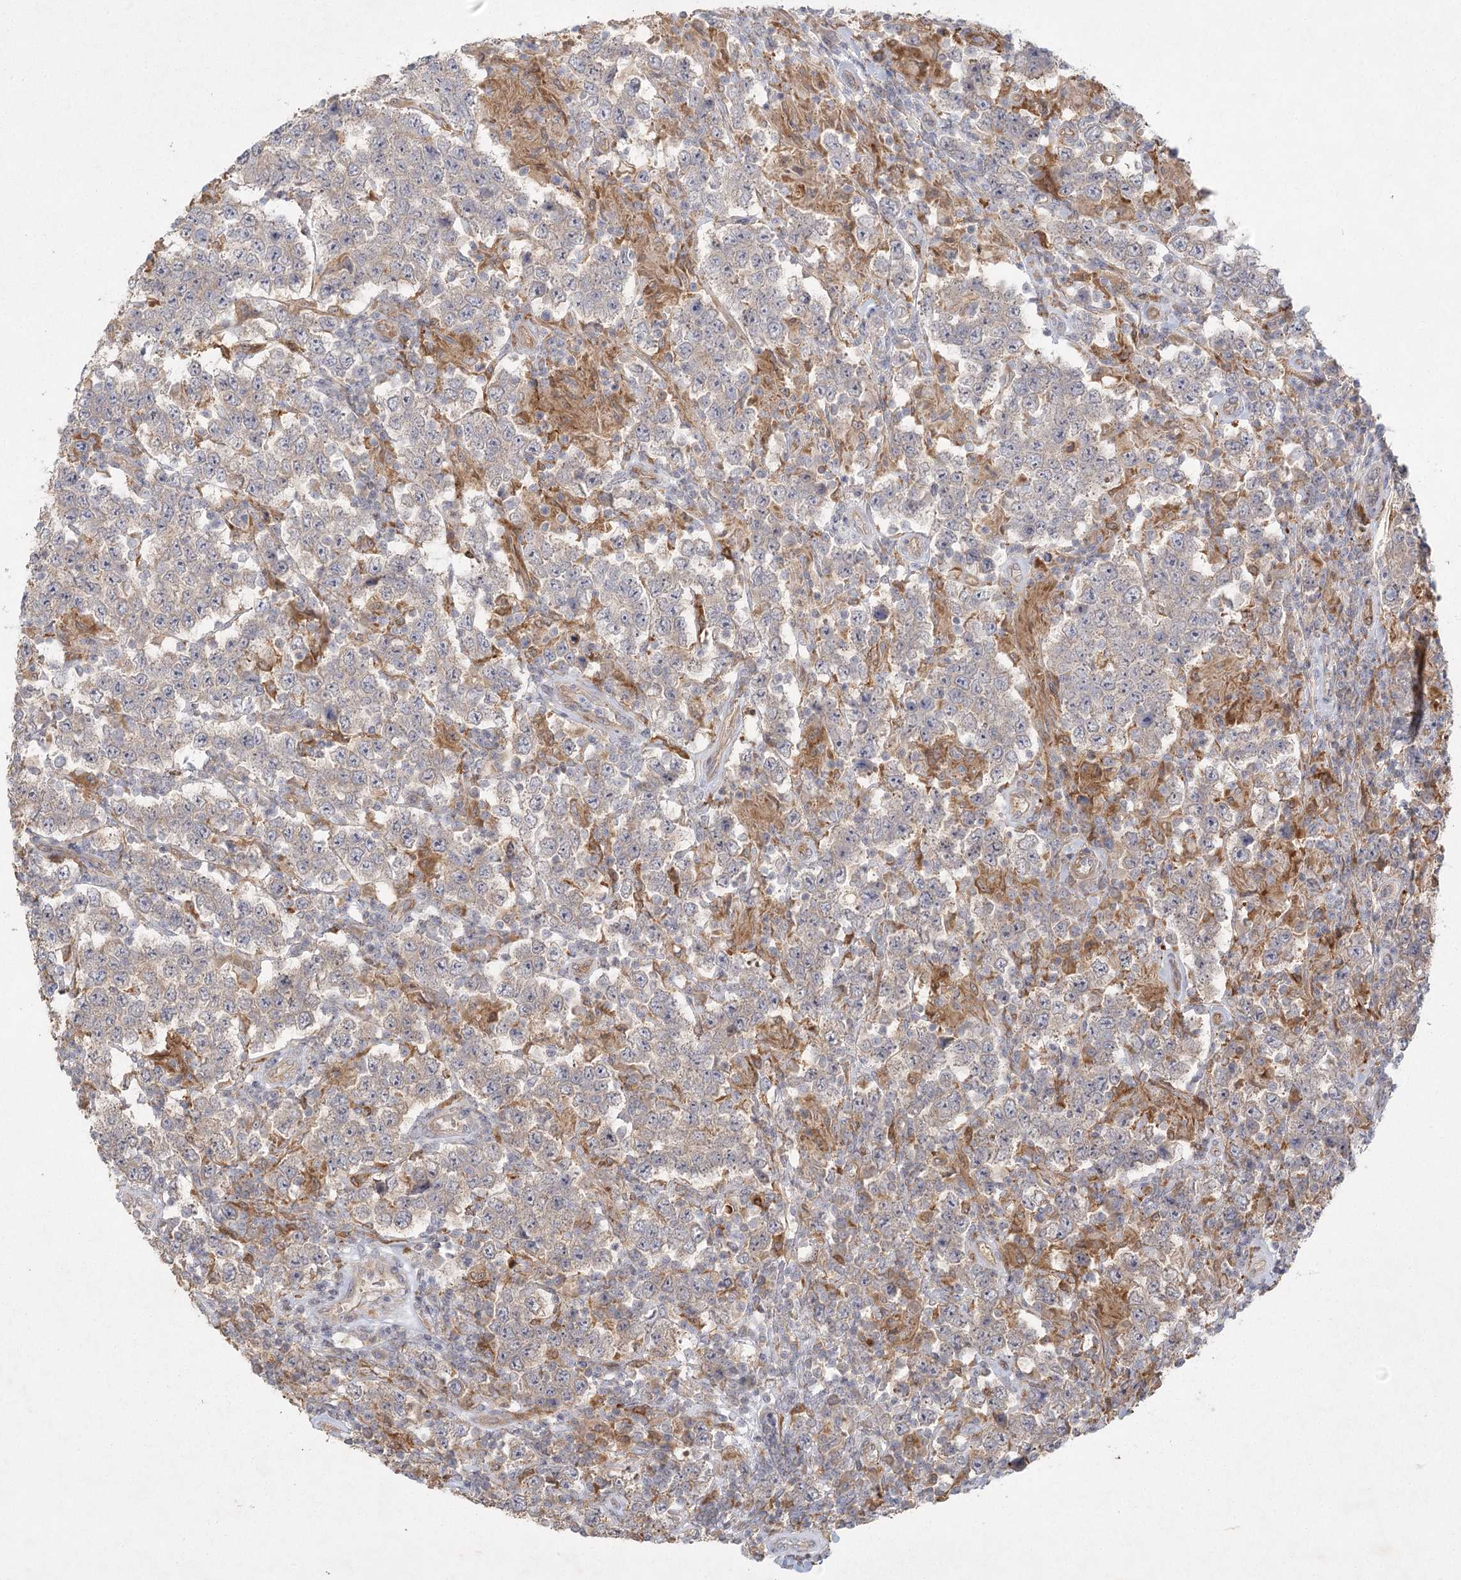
{"staining": {"intensity": "weak", "quantity": "25%-75%", "location": "cytoplasmic/membranous"}, "tissue": "testis cancer", "cell_type": "Tumor cells", "image_type": "cancer", "snomed": [{"axis": "morphology", "description": "Normal tissue, NOS"}, {"axis": "morphology", "description": "Urothelial carcinoma, High grade"}, {"axis": "morphology", "description": "Seminoma, NOS"}, {"axis": "morphology", "description": "Carcinoma, Embryonal, NOS"}, {"axis": "topography", "description": "Urinary bladder"}, {"axis": "topography", "description": "Testis"}], "caption": "An IHC photomicrograph of neoplastic tissue is shown. Protein staining in brown shows weak cytoplasmic/membranous positivity in seminoma (testis) within tumor cells.", "gene": "FAM110C", "patient": {"sex": "male", "age": 41}}